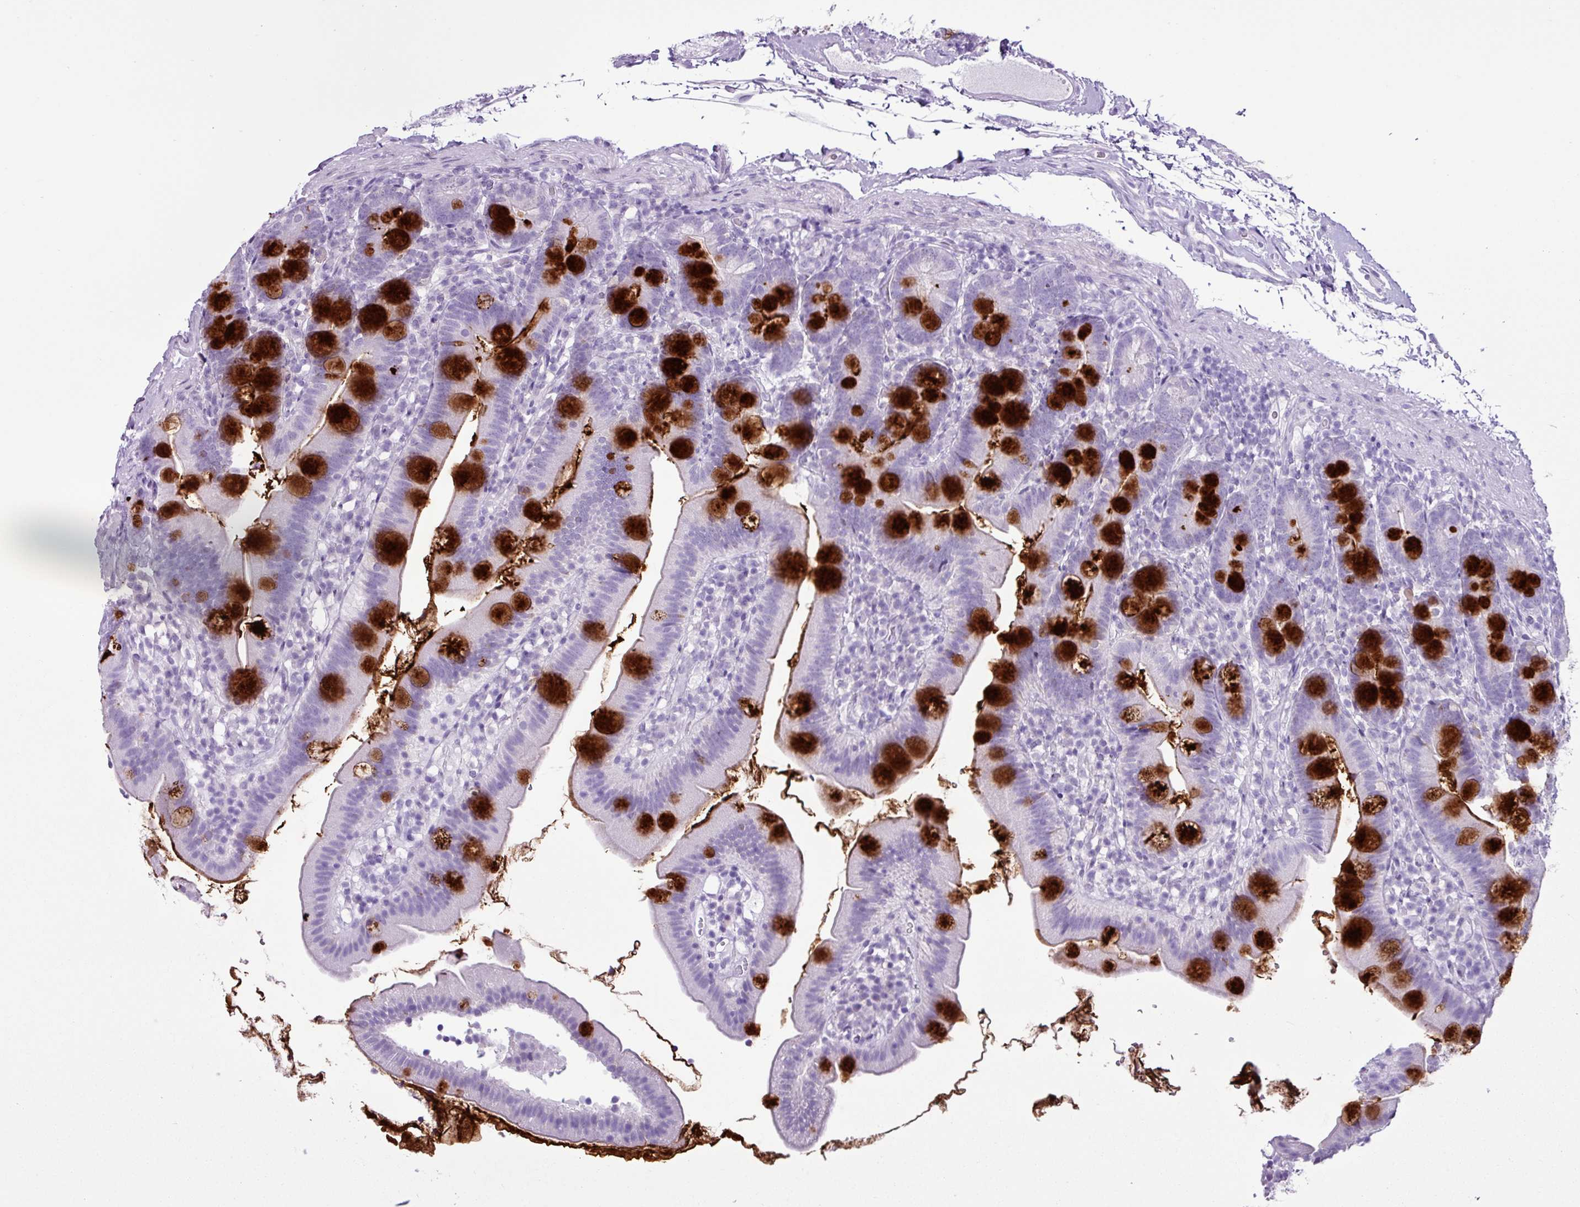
{"staining": {"intensity": "strong", "quantity": "<25%", "location": "cytoplasmic/membranous"}, "tissue": "duodenum", "cell_type": "Glandular cells", "image_type": "normal", "snomed": [{"axis": "morphology", "description": "Normal tissue, NOS"}, {"axis": "topography", "description": "Duodenum"}], "caption": "The photomicrograph demonstrates staining of benign duodenum, revealing strong cytoplasmic/membranous protein staining (brown color) within glandular cells.", "gene": "PGR", "patient": {"sex": "female", "age": 67}}